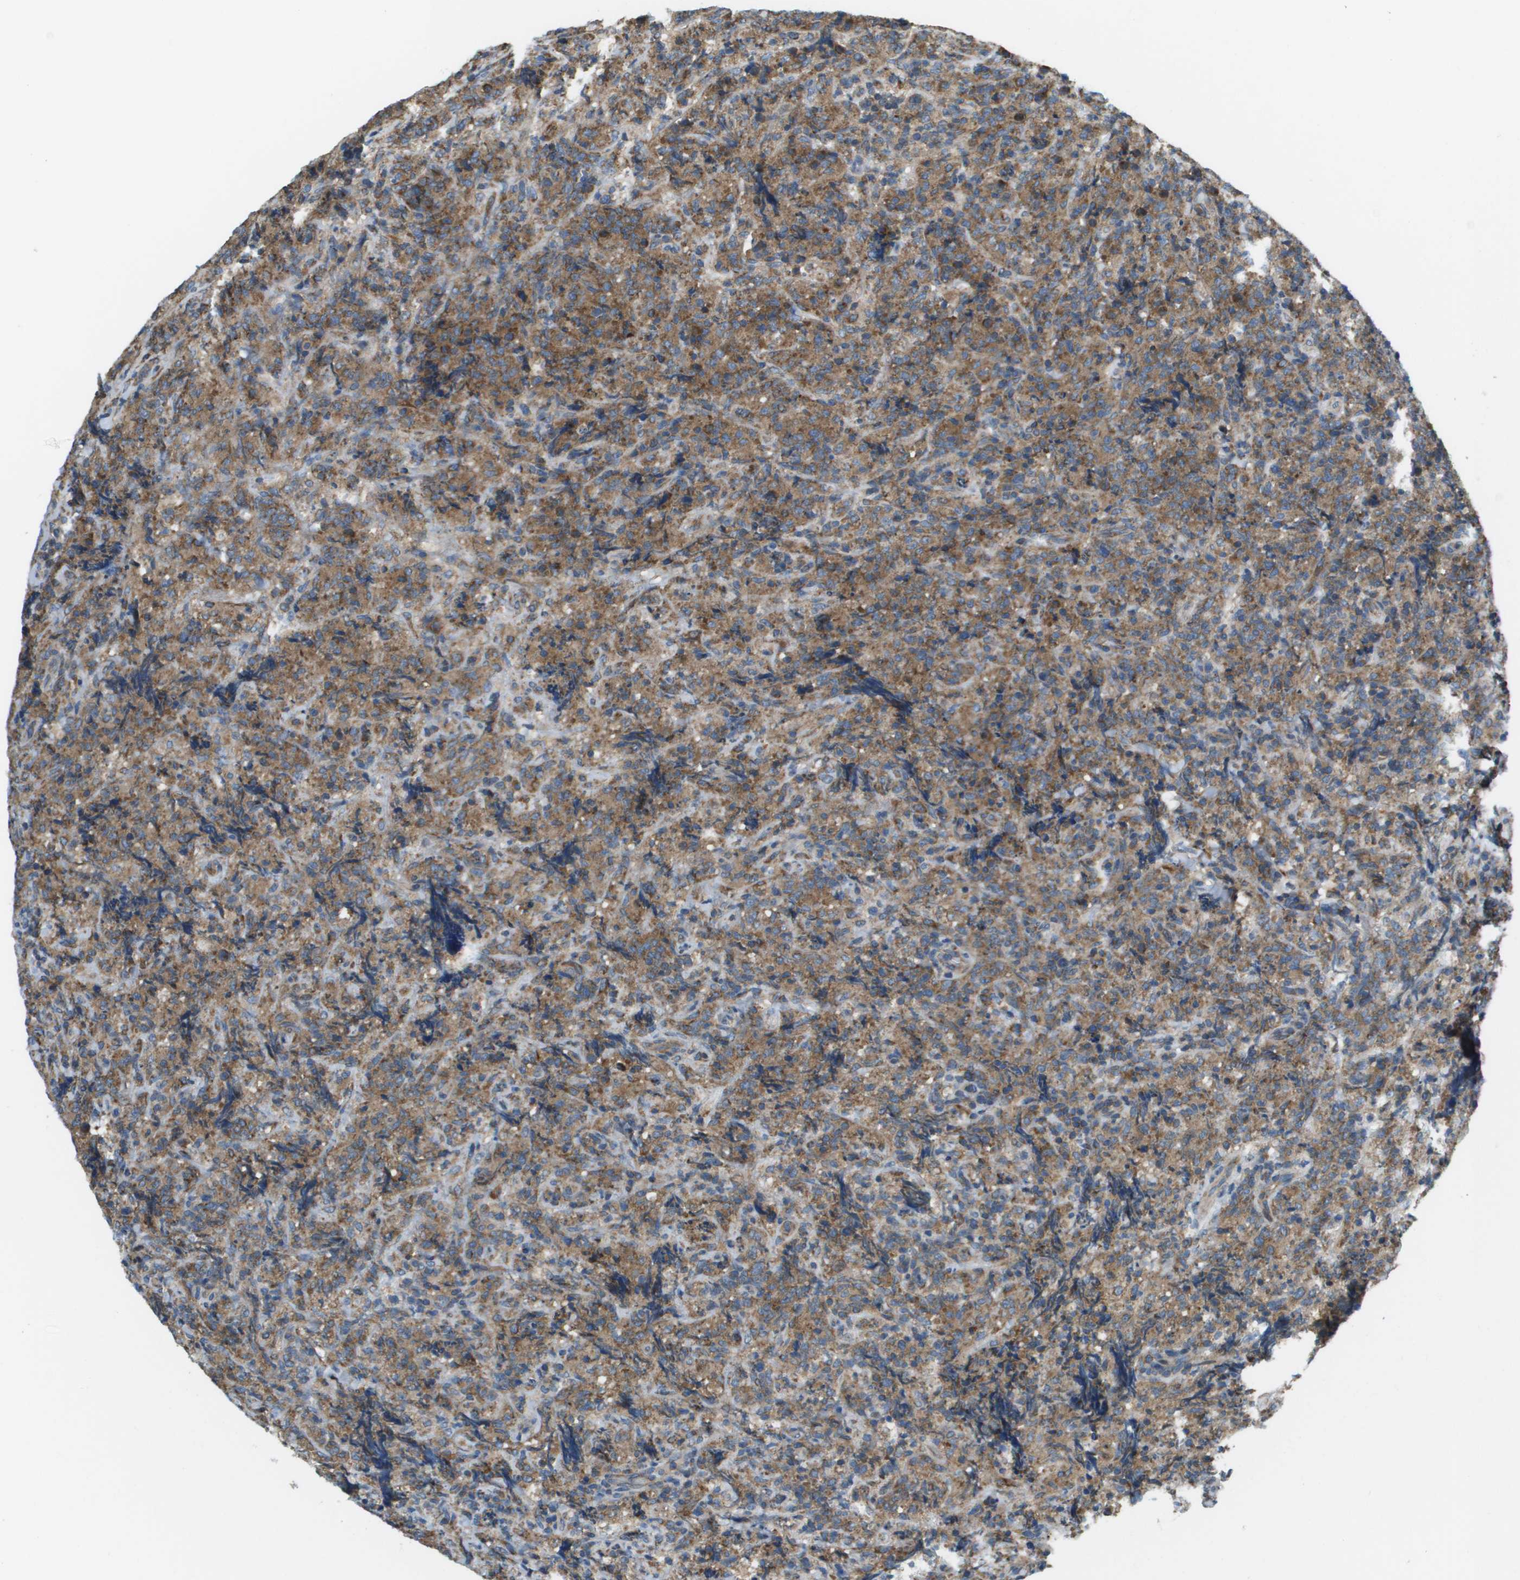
{"staining": {"intensity": "moderate", "quantity": ">75%", "location": "cytoplasmic/membranous"}, "tissue": "lymphoma", "cell_type": "Tumor cells", "image_type": "cancer", "snomed": [{"axis": "morphology", "description": "Malignant lymphoma, non-Hodgkin's type, High grade"}, {"axis": "topography", "description": "Tonsil"}], "caption": "Immunohistochemistry (IHC) (DAB (3,3'-diaminobenzidine)) staining of human malignant lymphoma, non-Hodgkin's type (high-grade) demonstrates moderate cytoplasmic/membranous protein staining in about >75% of tumor cells. The staining is performed using DAB (3,3'-diaminobenzidine) brown chromogen to label protein expression. The nuclei are counter-stained blue using hematoxylin.", "gene": "TAOK3", "patient": {"sex": "female", "age": 36}}